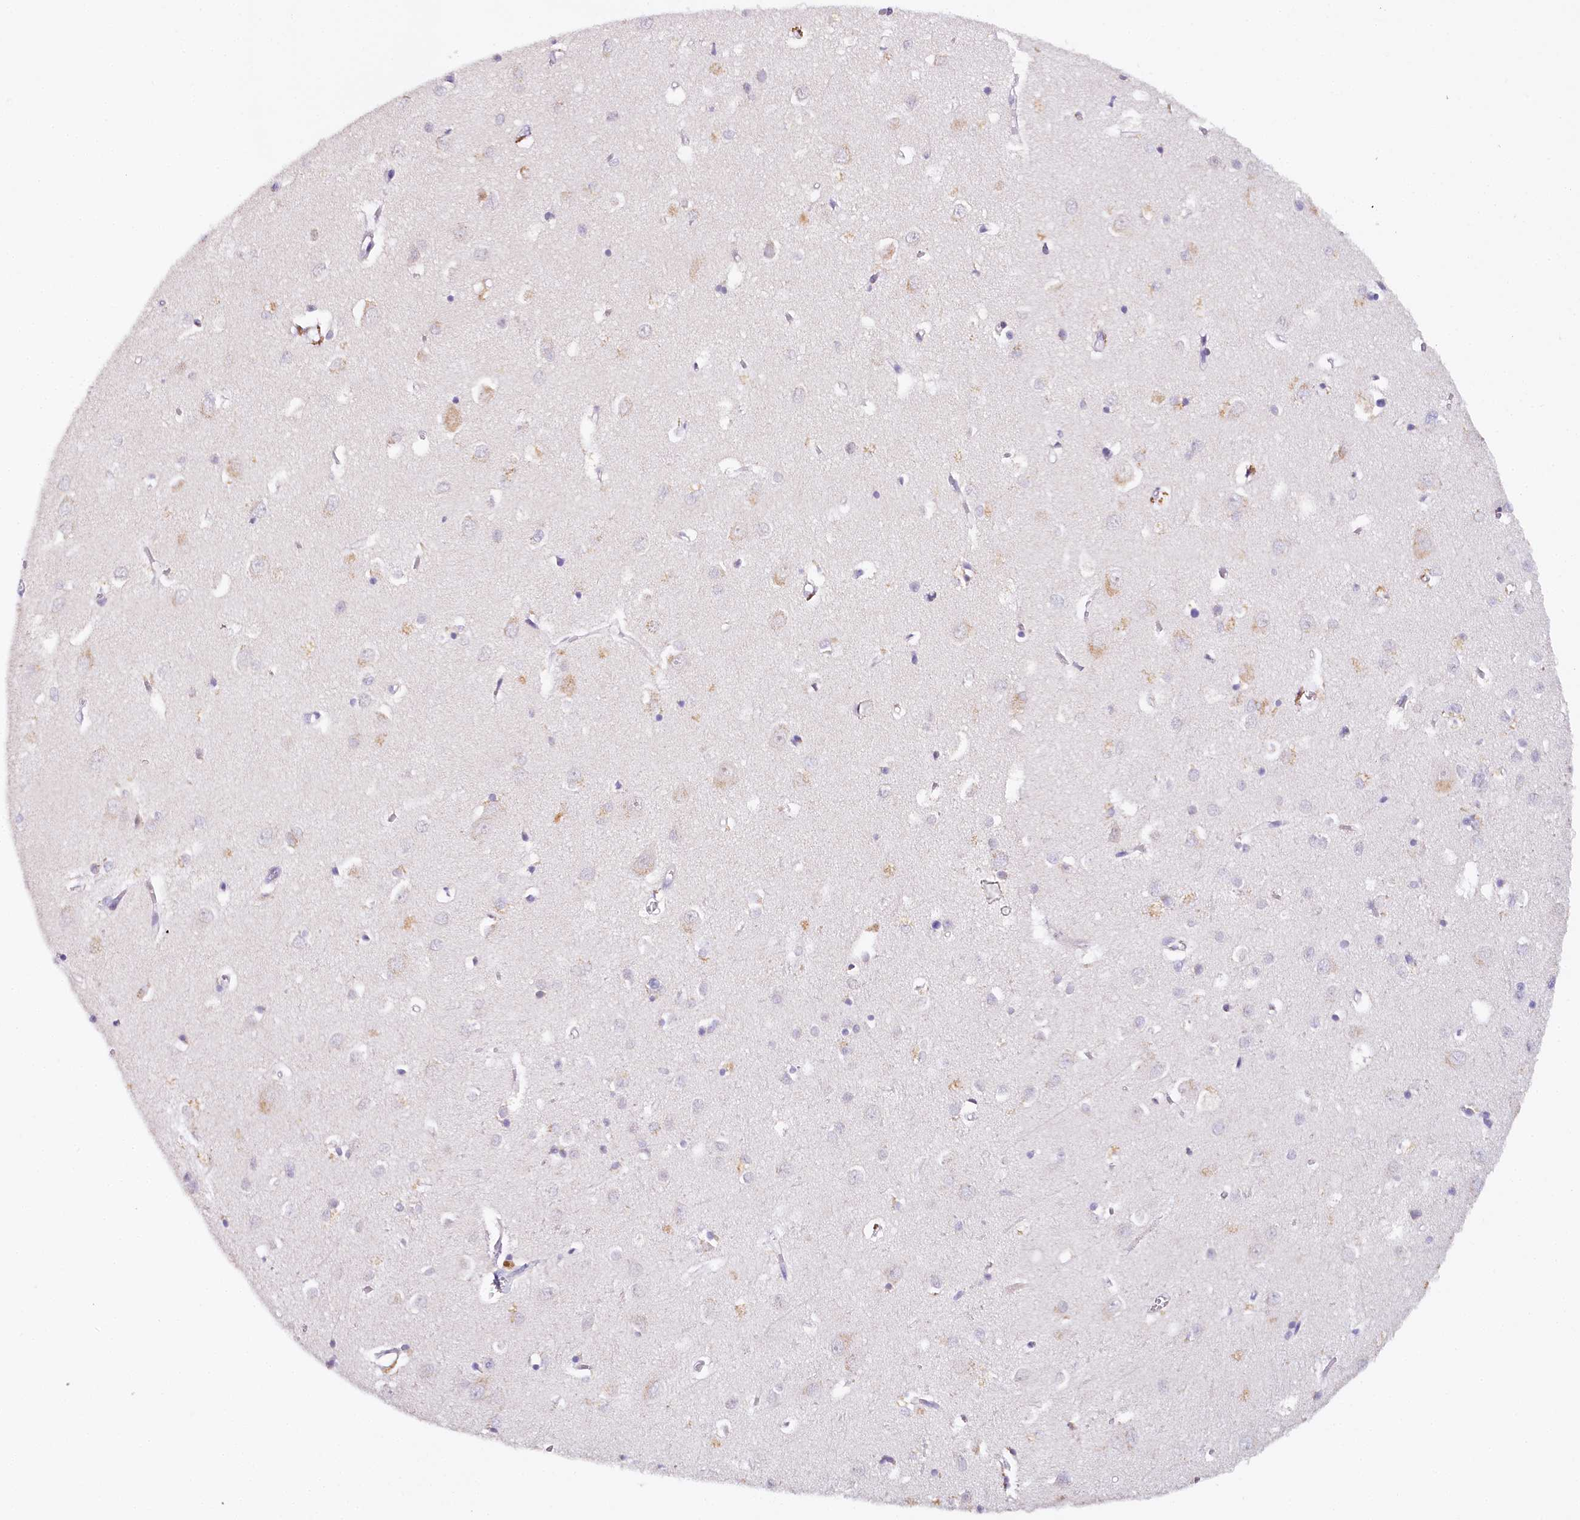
{"staining": {"intensity": "negative", "quantity": "none", "location": "none"}, "tissue": "cerebral cortex", "cell_type": "Endothelial cells", "image_type": "normal", "snomed": [{"axis": "morphology", "description": "Normal tissue, NOS"}, {"axis": "topography", "description": "Cerebral cortex"}], "caption": "The photomicrograph demonstrates no significant staining in endothelial cells of cerebral cortex.", "gene": "TP53", "patient": {"sex": "female", "age": 64}}